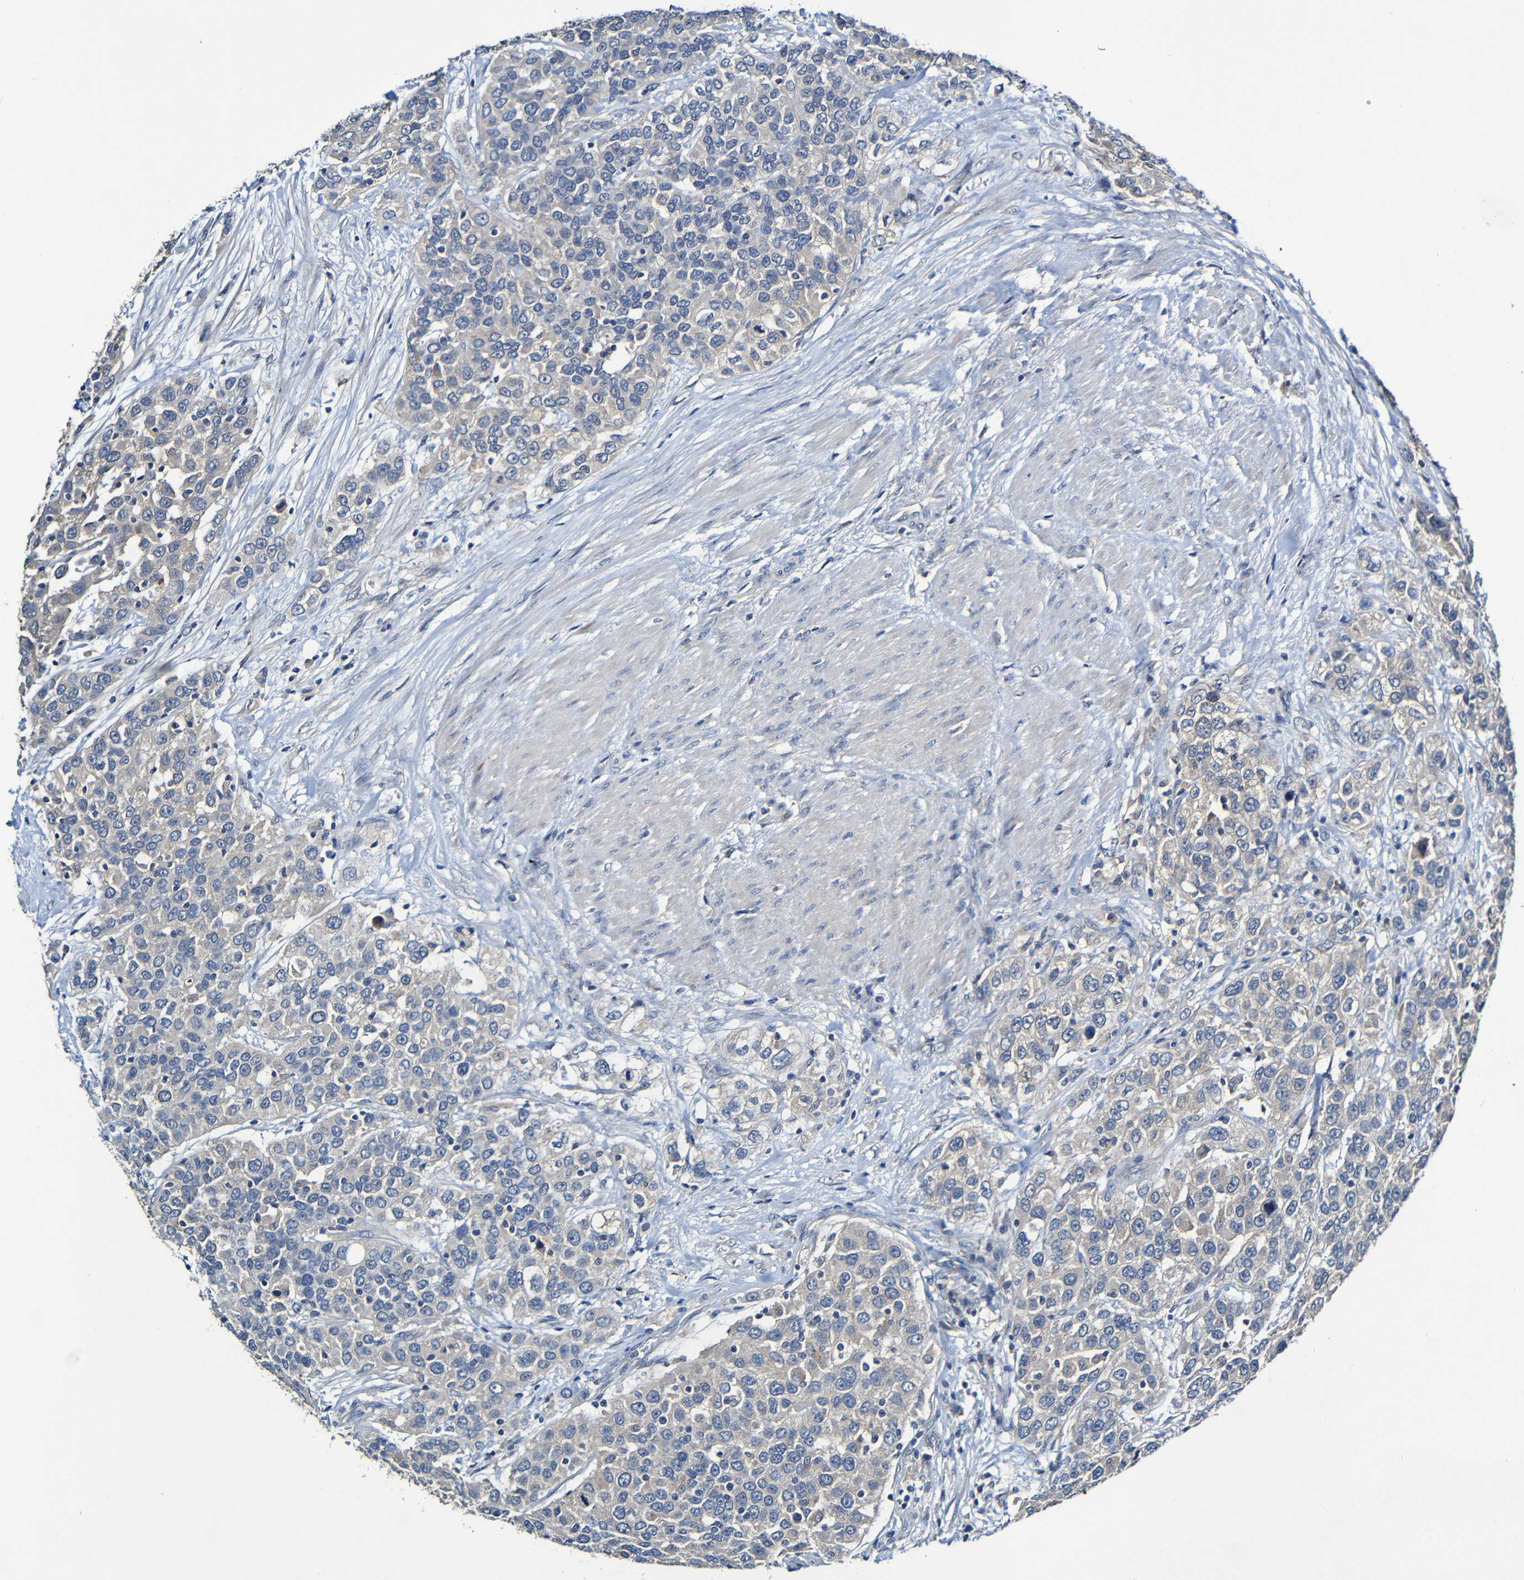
{"staining": {"intensity": "negative", "quantity": "none", "location": "none"}, "tissue": "urothelial cancer", "cell_type": "Tumor cells", "image_type": "cancer", "snomed": [{"axis": "morphology", "description": "Urothelial carcinoma, High grade"}, {"axis": "topography", "description": "Urinary bladder"}], "caption": "An IHC micrograph of urothelial cancer is shown. There is no staining in tumor cells of urothelial cancer.", "gene": "LRRC70", "patient": {"sex": "female", "age": 80}}